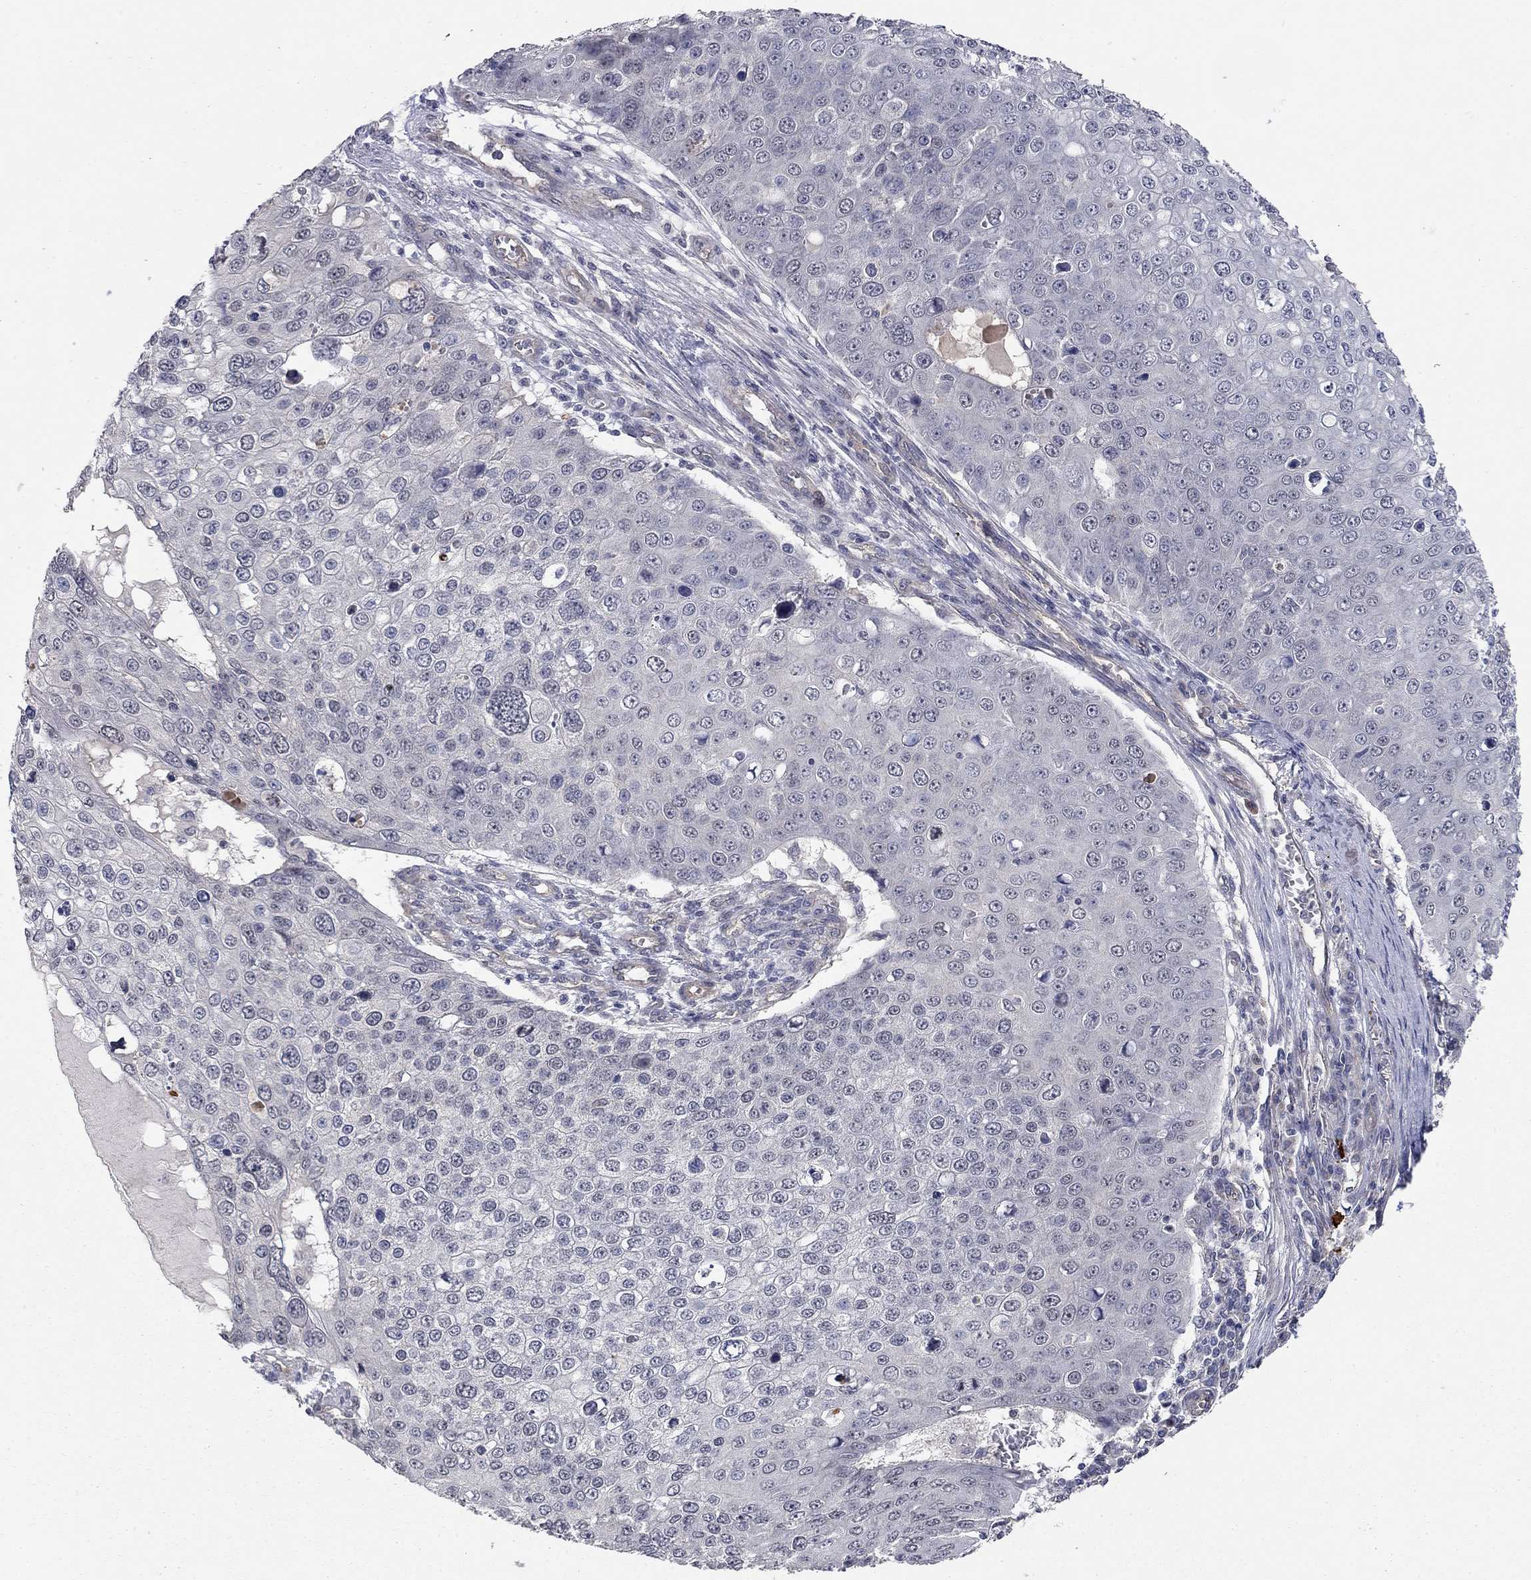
{"staining": {"intensity": "negative", "quantity": "none", "location": "none"}, "tissue": "skin cancer", "cell_type": "Tumor cells", "image_type": "cancer", "snomed": [{"axis": "morphology", "description": "Squamous cell carcinoma, NOS"}, {"axis": "topography", "description": "Skin"}], "caption": "High magnification brightfield microscopy of squamous cell carcinoma (skin) stained with DAB (brown) and counterstained with hematoxylin (blue): tumor cells show no significant positivity. The staining is performed using DAB (3,3'-diaminobenzidine) brown chromogen with nuclei counter-stained in using hematoxylin.", "gene": "WASF3", "patient": {"sex": "male", "age": 71}}